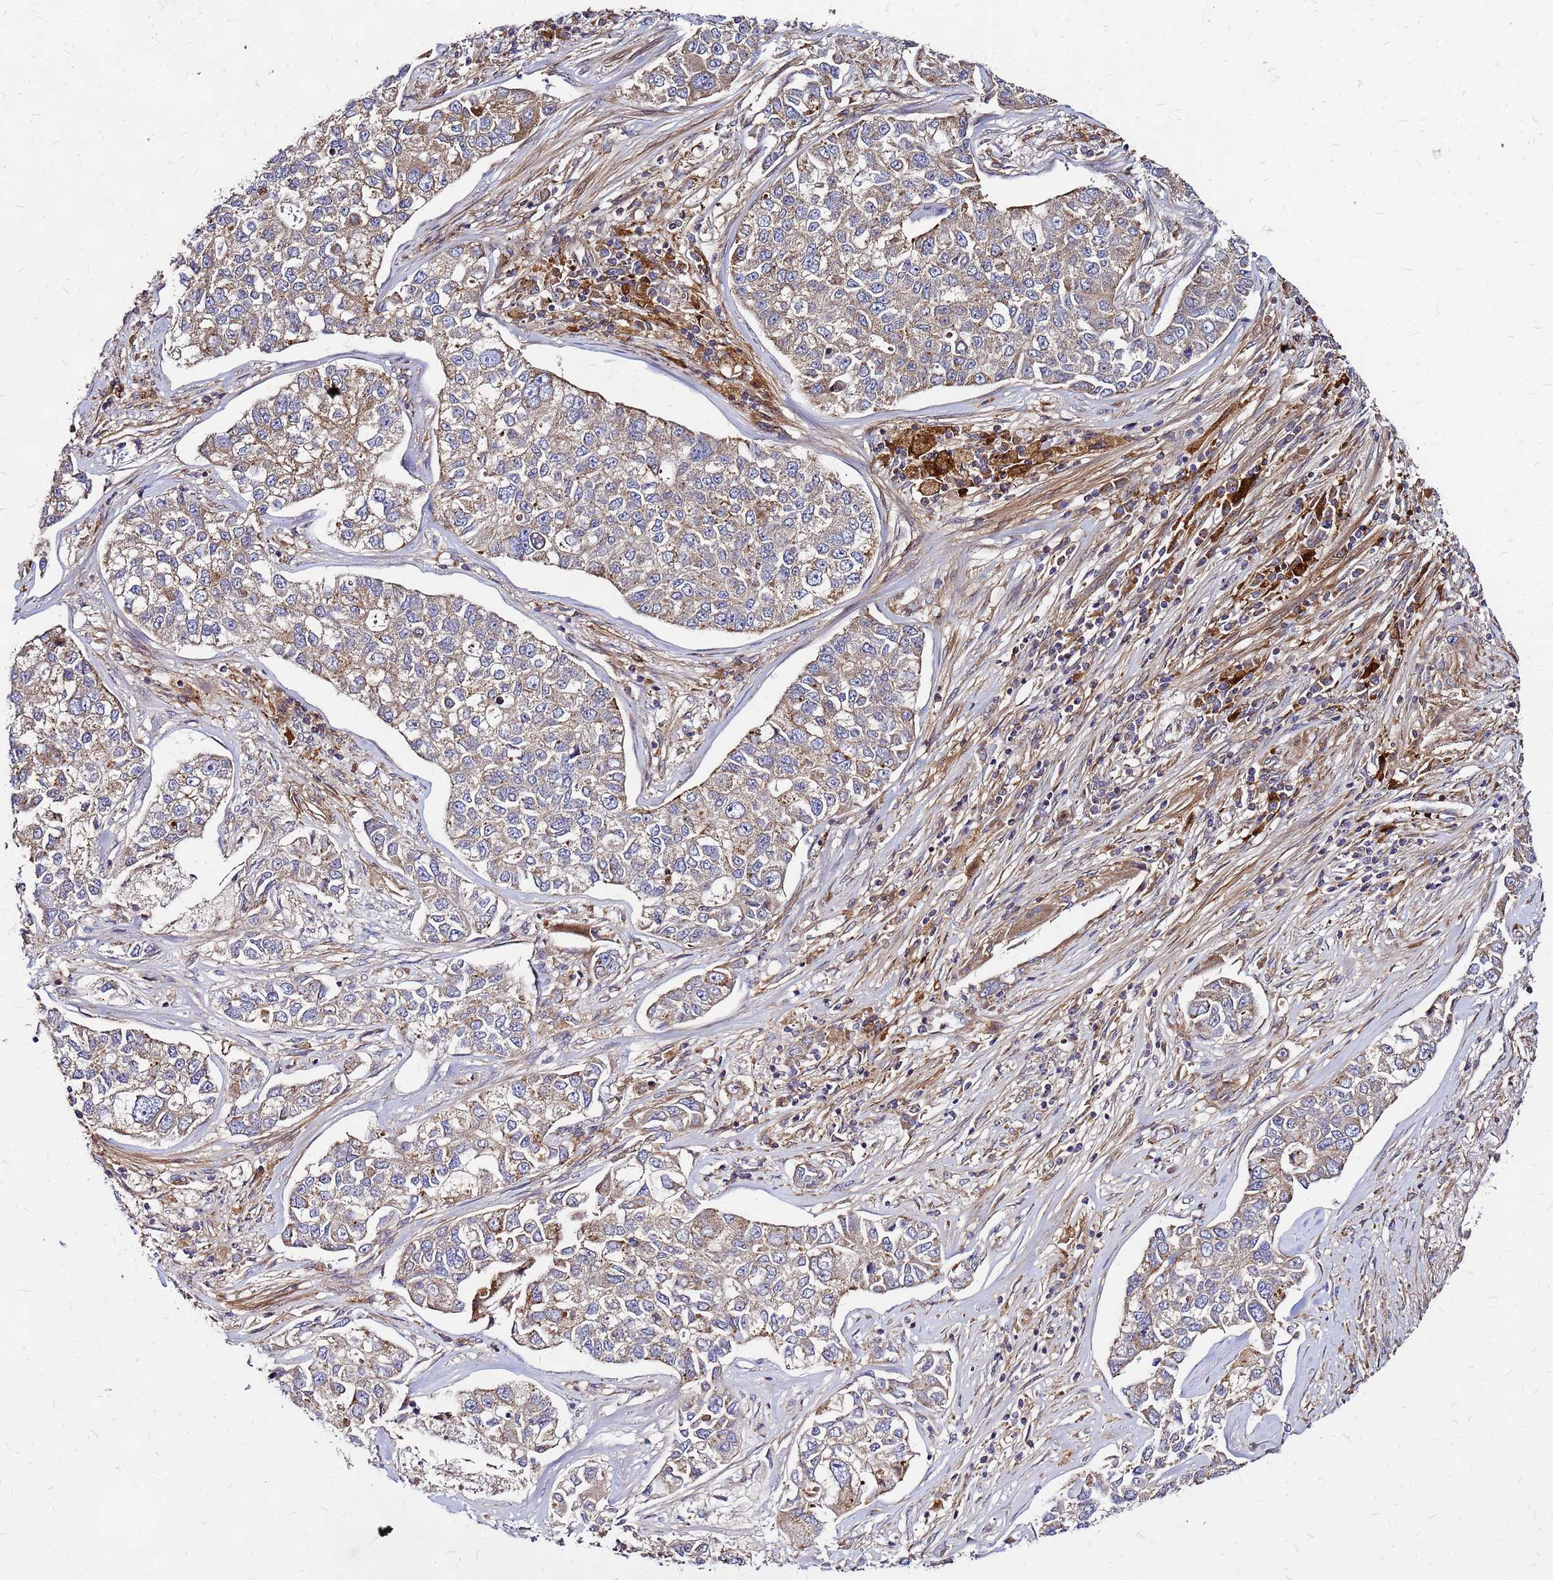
{"staining": {"intensity": "weak", "quantity": ">75%", "location": "cytoplasmic/membranous"}, "tissue": "lung cancer", "cell_type": "Tumor cells", "image_type": "cancer", "snomed": [{"axis": "morphology", "description": "Adenocarcinoma, NOS"}, {"axis": "topography", "description": "Lung"}], "caption": "This image demonstrates IHC staining of human adenocarcinoma (lung), with low weak cytoplasmic/membranous staining in about >75% of tumor cells.", "gene": "CYBC1", "patient": {"sex": "male", "age": 49}}